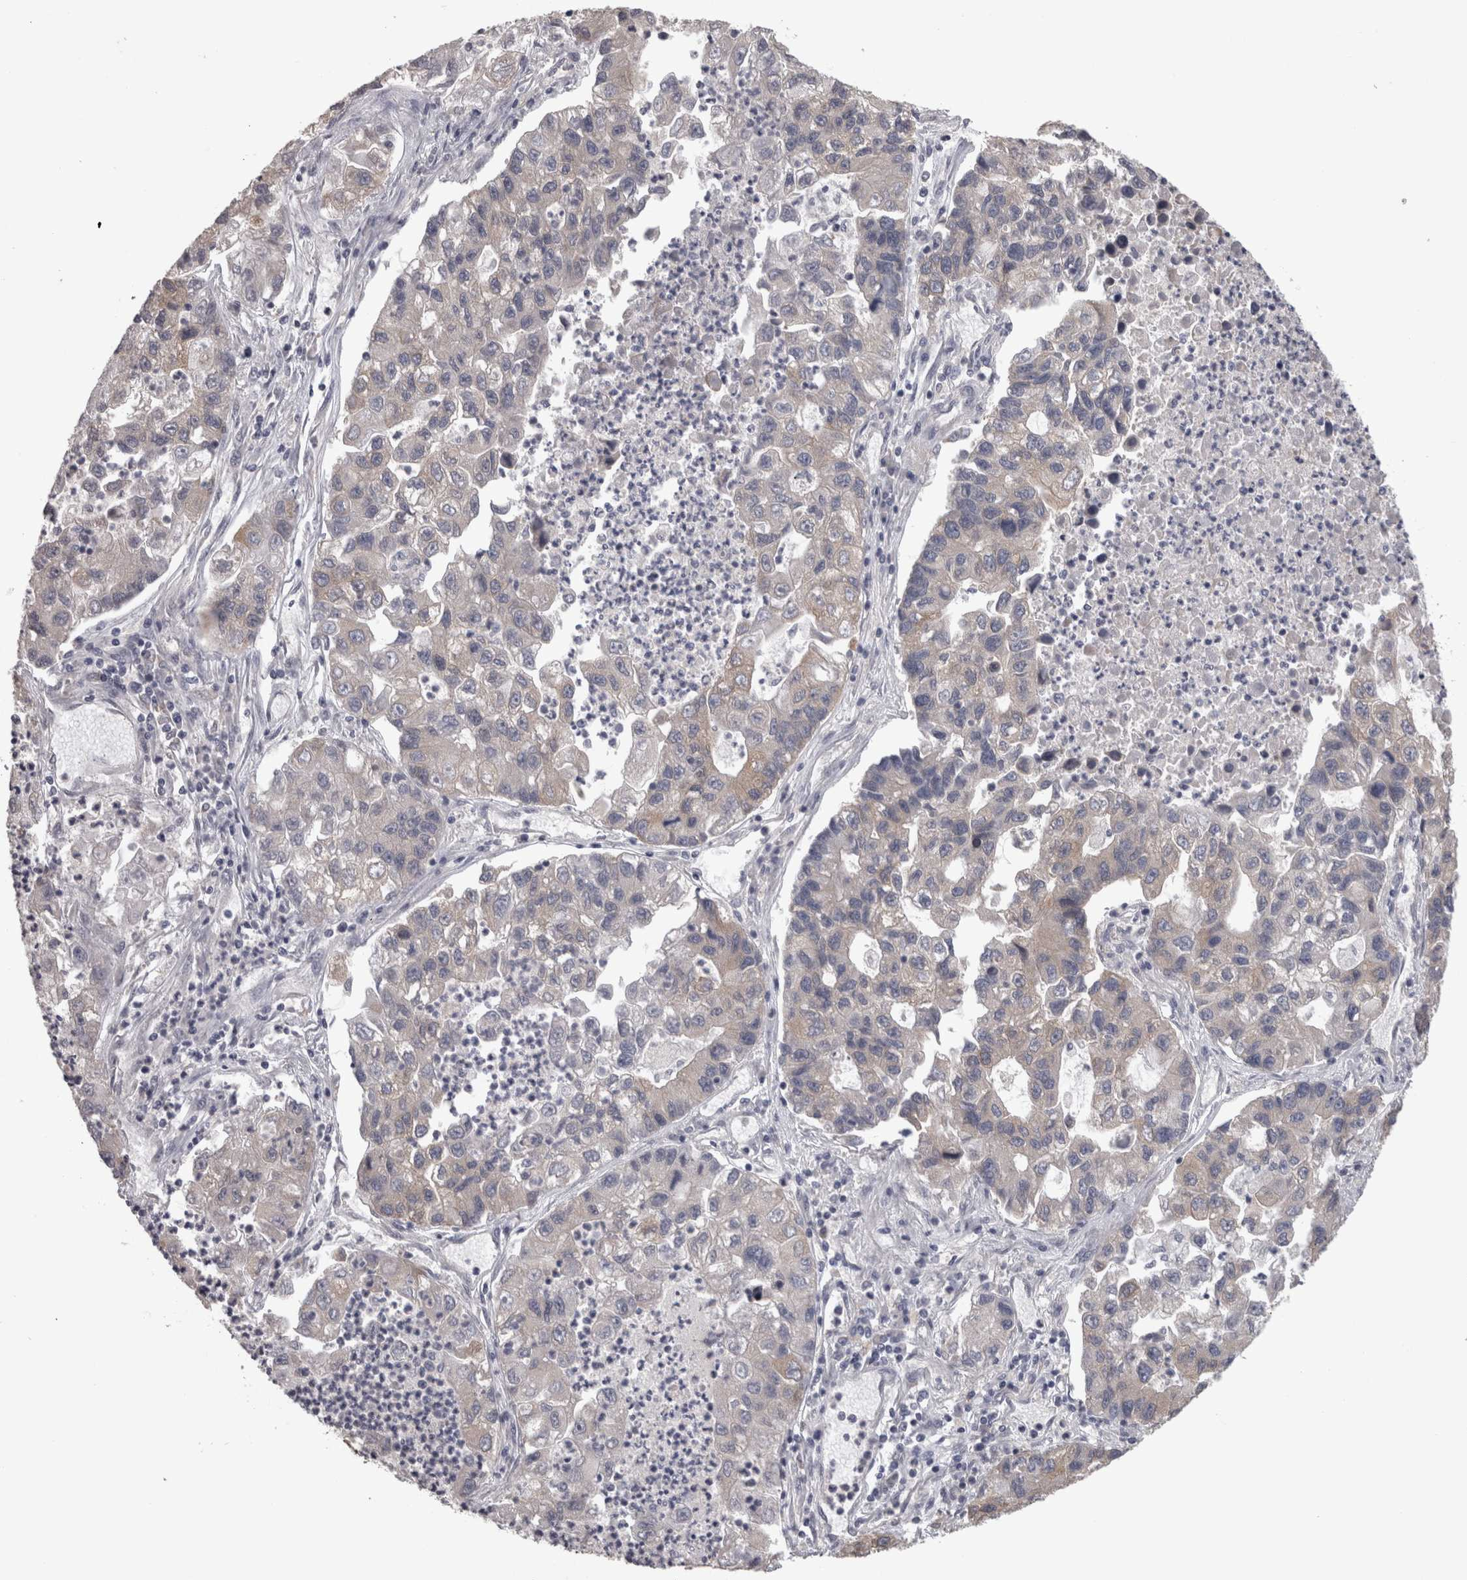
{"staining": {"intensity": "weak", "quantity": "<25%", "location": "cytoplasmic/membranous"}, "tissue": "lung cancer", "cell_type": "Tumor cells", "image_type": "cancer", "snomed": [{"axis": "morphology", "description": "Adenocarcinoma, NOS"}, {"axis": "topography", "description": "Lung"}], "caption": "A photomicrograph of lung cancer (adenocarcinoma) stained for a protein reveals no brown staining in tumor cells. (Stains: DAB immunohistochemistry (IHC) with hematoxylin counter stain, Microscopy: brightfield microscopy at high magnification).", "gene": "PON3", "patient": {"sex": "female", "age": 51}}